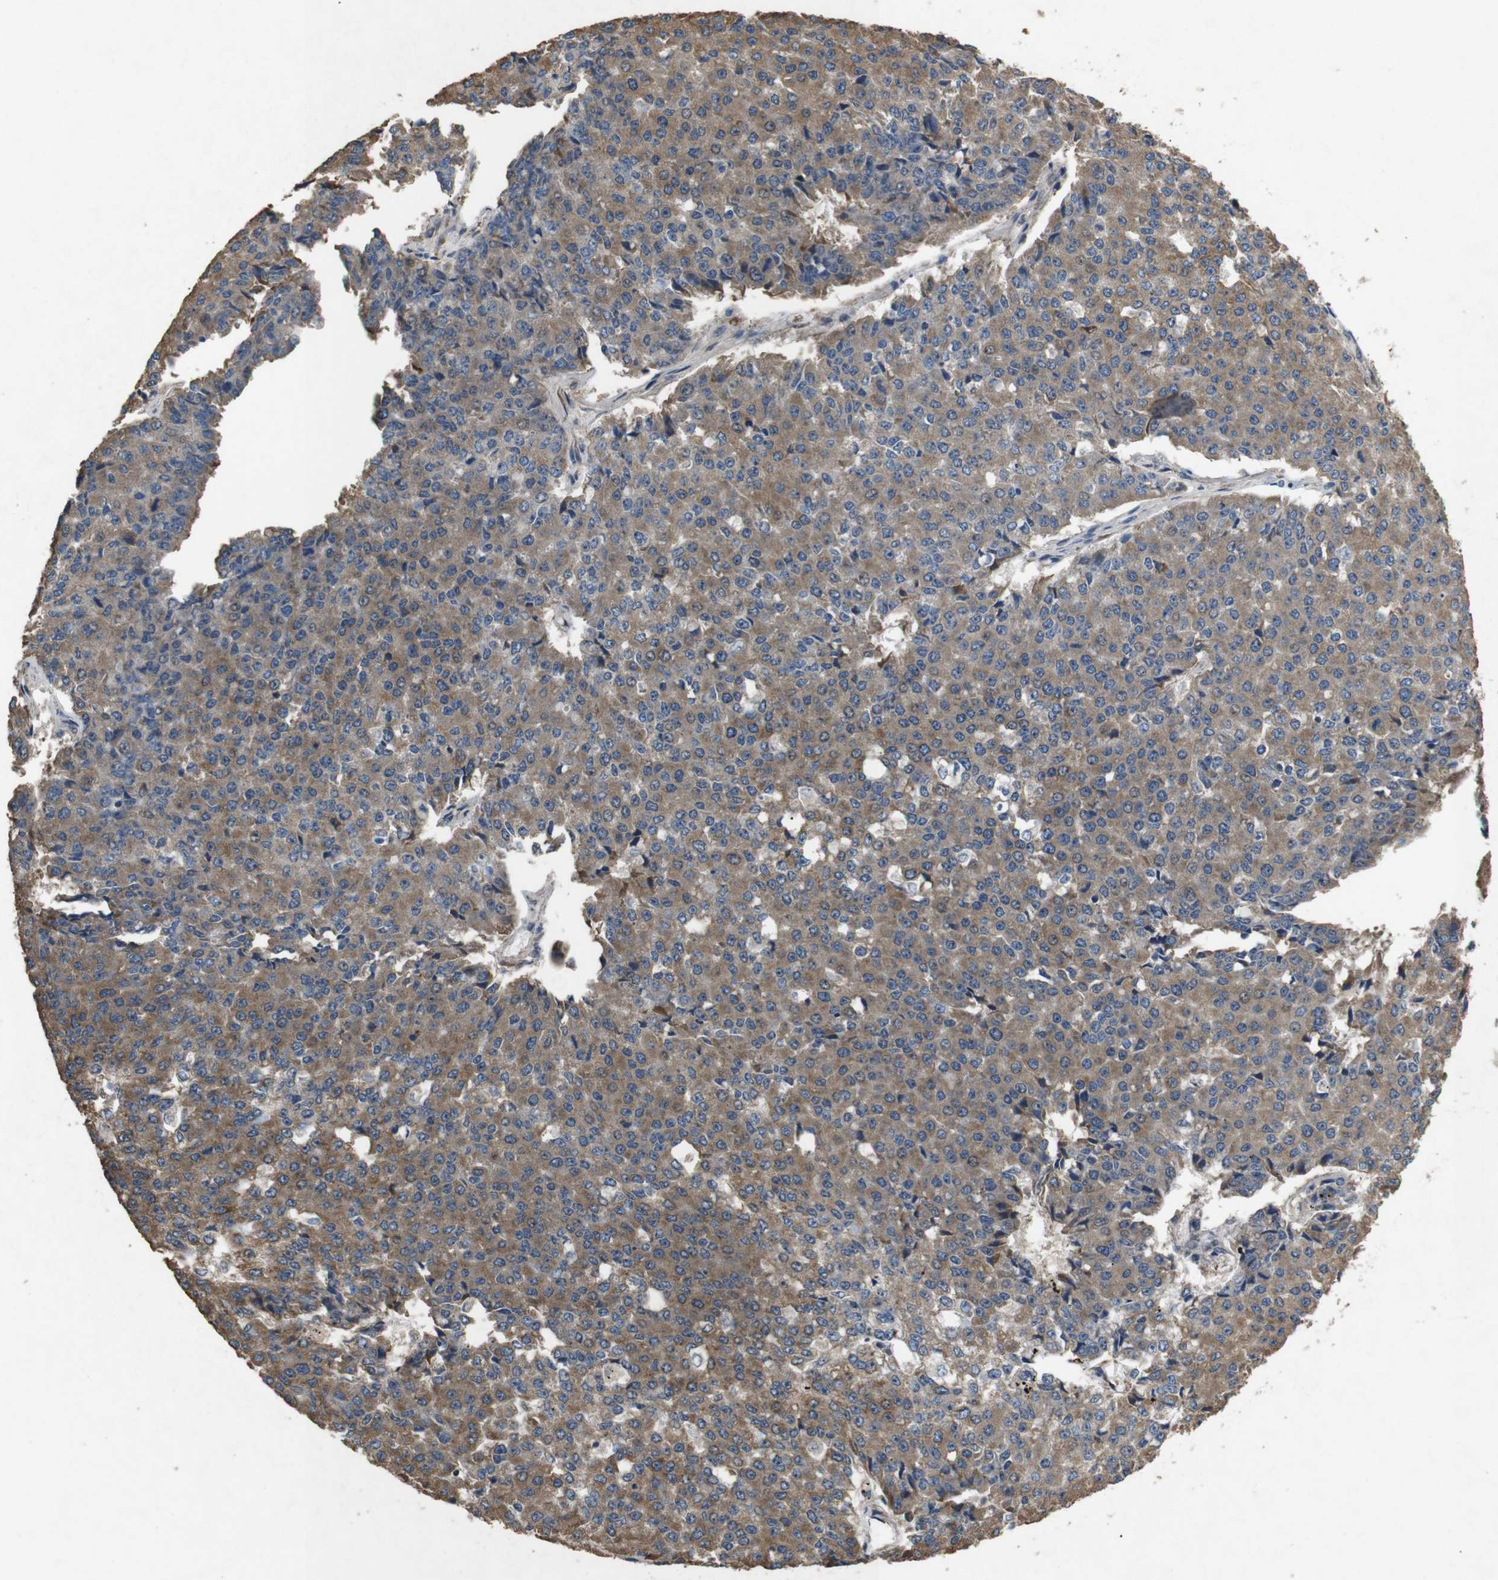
{"staining": {"intensity": "moderate", "quantity": ">75%", "location": "cytoplasmic/membranous"}, "tissue": "pancreatic cancer", "cell_type": "Tumor cells", "image_type": "cancer", "snomed": [{"axis": "morphology", "description": "Adenocarcinoma, NOS"}, {"axis": "topography", "description": "Pancreas"}], "caption": "Pancreatic cancer (adenocarcinoma) tissue demonstrates moderate cytoplasmic/membranous positivity in about >75% of tumor cells, visualized by immunohistochemistry. (IHC, brightfield microscopy, high magnification).", "gene": "BNIP3", "patient": {"sex": "male", "age": 50}}